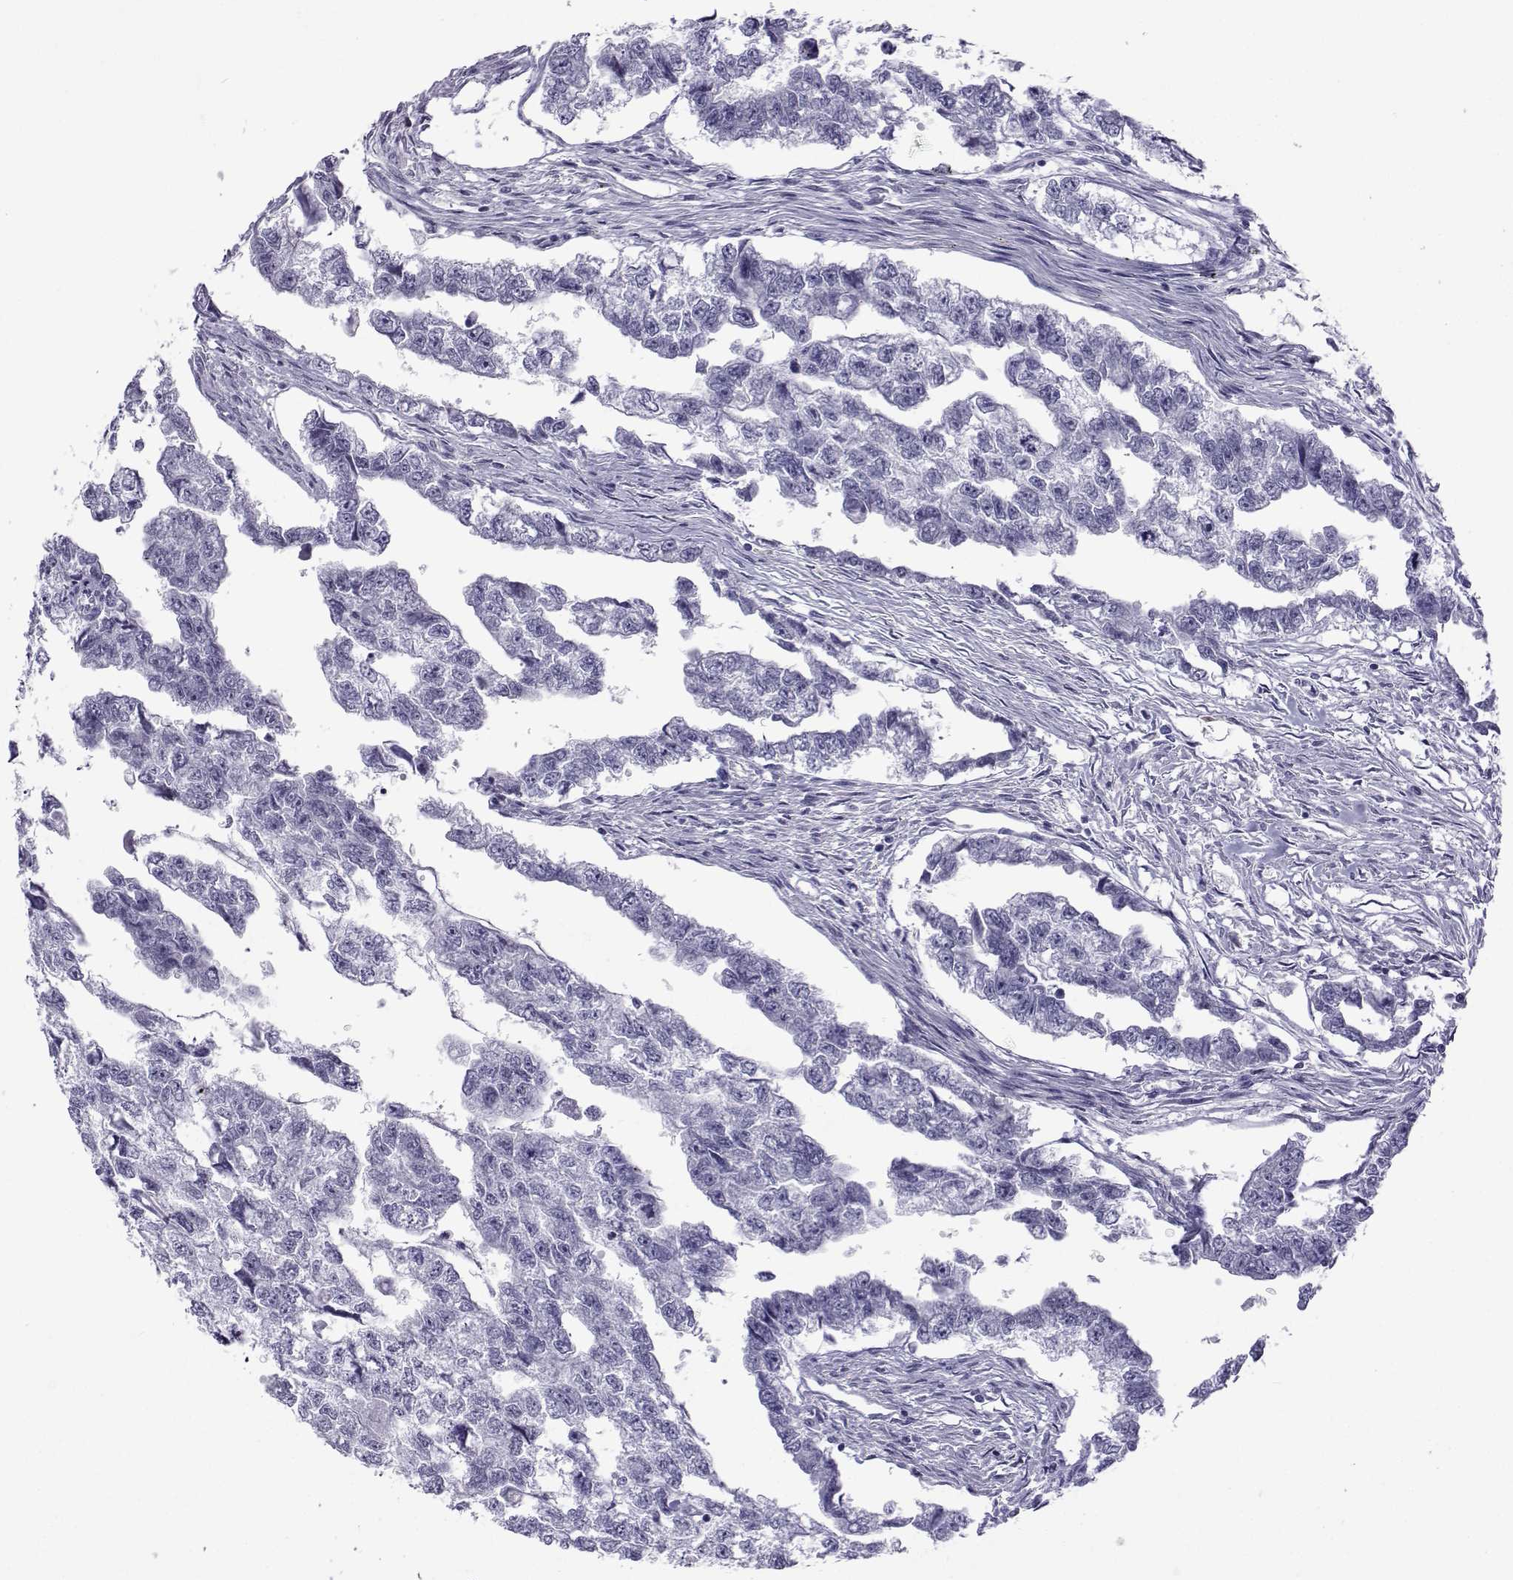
{"staining": {"intensity": "negative", "quantity": "none", "location": "none"}, "tissue": "testis cancer", "cell_type": "Tumor cells", "image_type": "cancer", "snomed": [{"axis": "morphology", "description": "Carcinoma, Embryonal, NOS"}, {"axis": "morphology", "description": "Teratoma, malignant, NOS"}, {"axis": "topography", "description": "Testis"}], "caption": "An immunohistochemistry image of testis cancer (teratoma (malignant)) is shown. There is no staining in tumor cells of testis cancer (teratoma (malignant)).", "gene": "ACTL7A", "patient": {"sex": "male", "age": 44}}